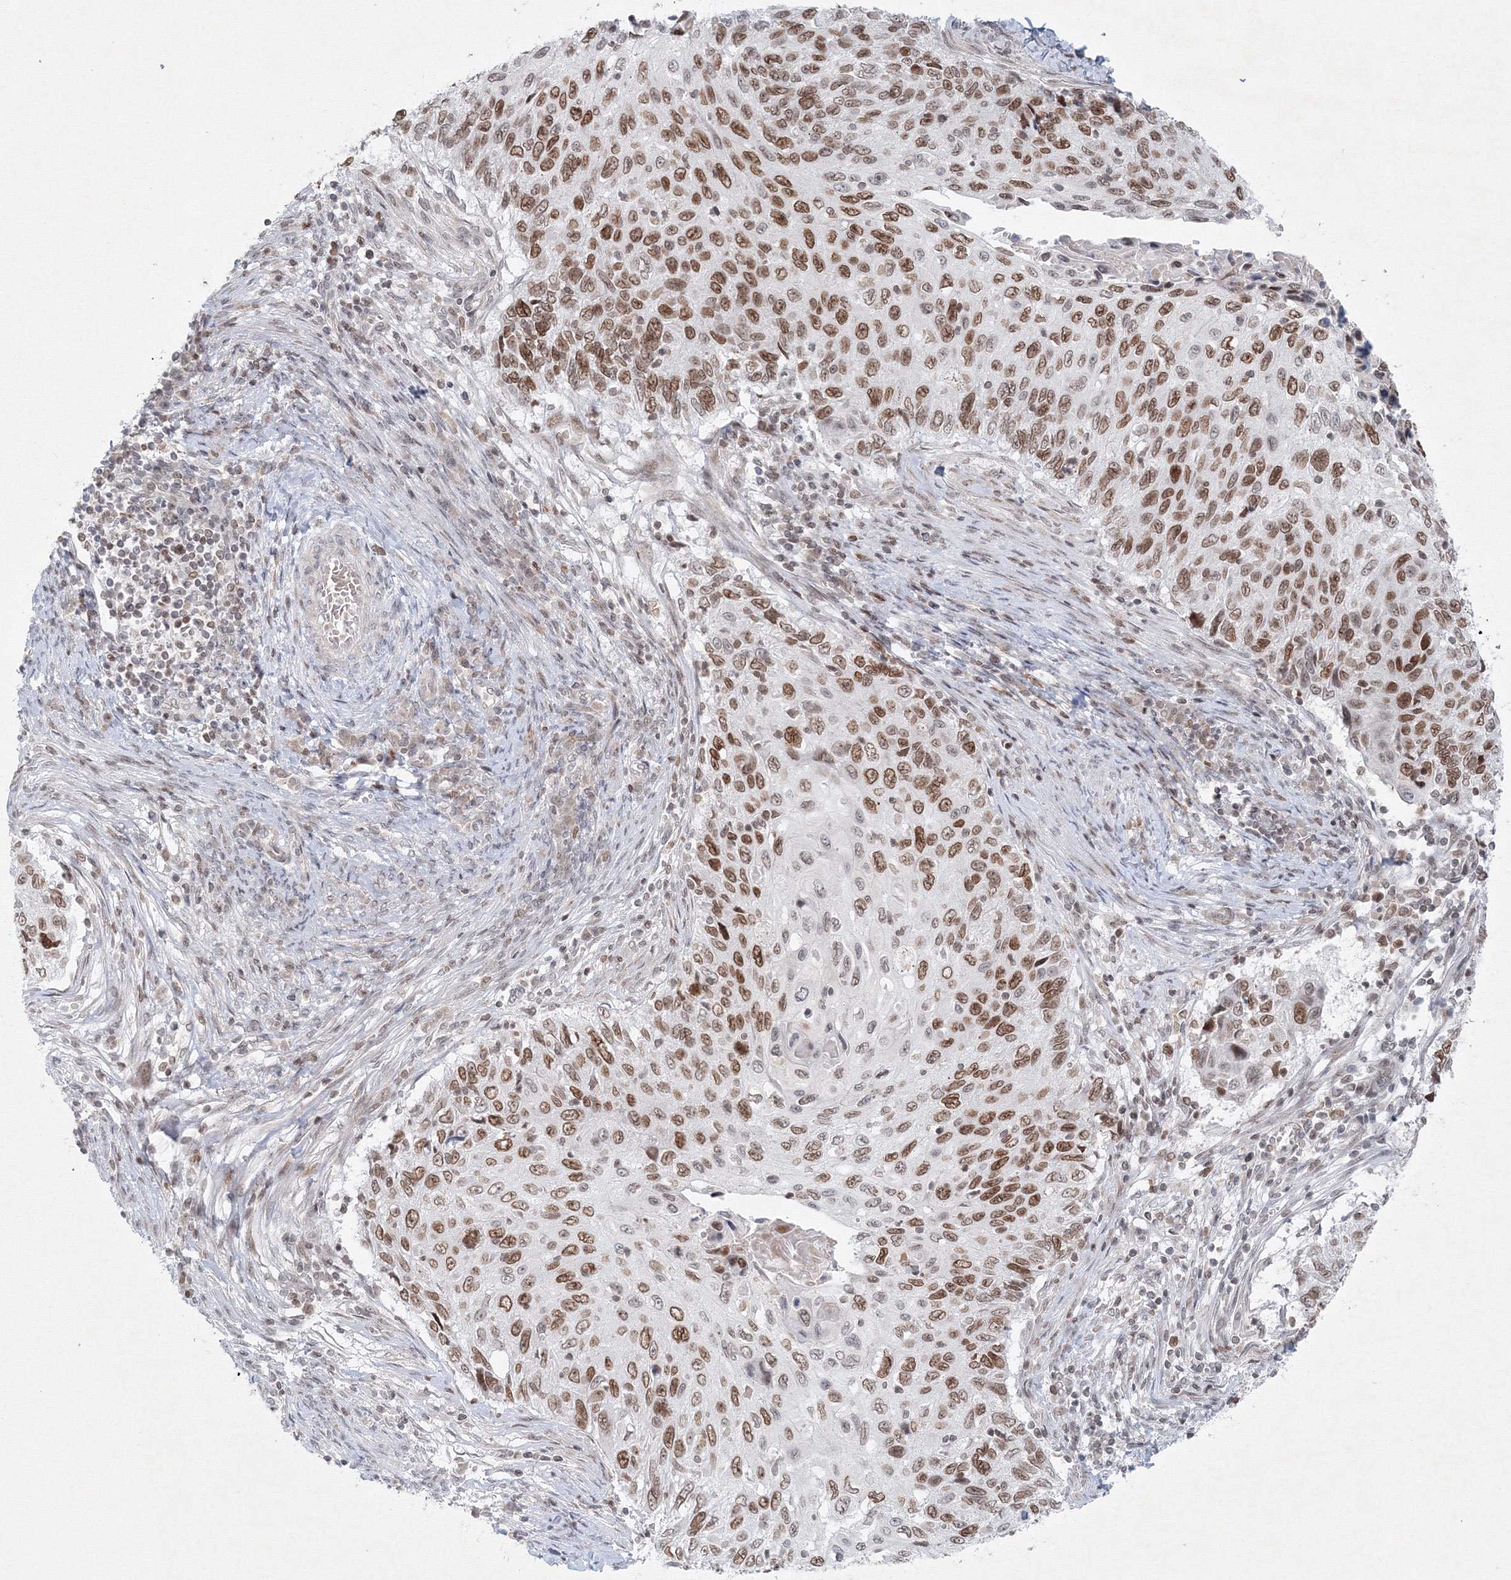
{"staining": {"intensity": "moderate", "quantity": ">75%", "location": "nuclear"}, "tissue": "cervical cancer", "cell_type": "Tumor cells", "image_type": "cancer", "snomed": [{"axis": "morphology", "description": "Squamous cell carcinoma, NOS"}, {"axis": "topography", "description": "Cervix"}], "caption": "Tumor cells demonstrate medium levels of moderate nuclear staining in approximately >75% of cells in cervical cancer (squamous cell carcinoma).", "gene": "KIF4A", "patient": {"sex": "female", "age": 70}}